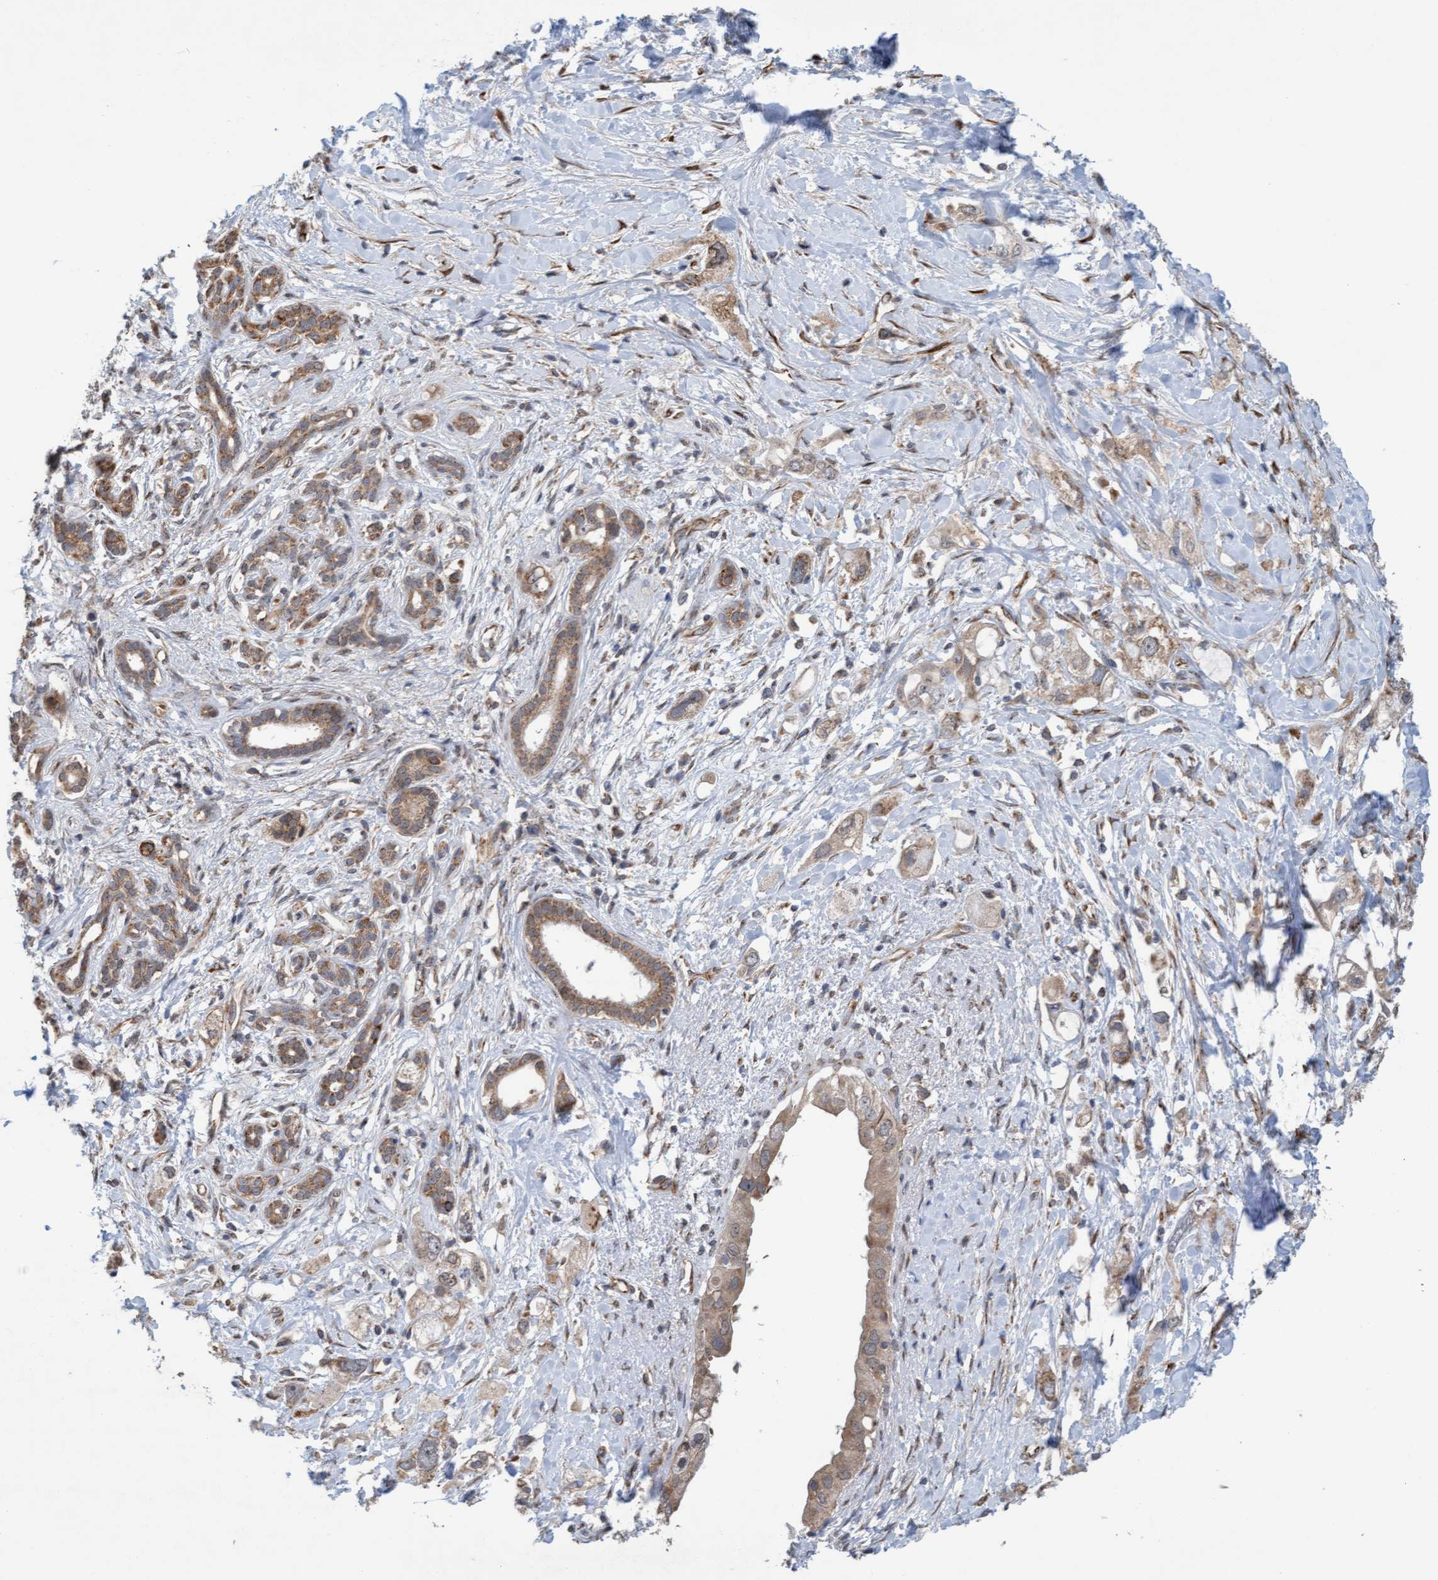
{"staining": {"intensity": "moderate", "quantity": ">75%", "location": "cytoplasmic/membranous"}, "tissue": "pancreatic cancer", "cell_type": "Tumor cells", "image_type": "cancer", "snomed": [{"axis": "morphology", "description": "Adenocarcinoma, NOS"}, {"axis": "topography", "description": "Pancreas"}], "caption": "Adenocarcinoma (pancreatic) stained for a protein shows moderate cytoplasmic/membranous positivity in tumor cells. Nuclei are stained in blue.", "gene": "ZNF566", "patient": {"sex": "female", "age": 56}}